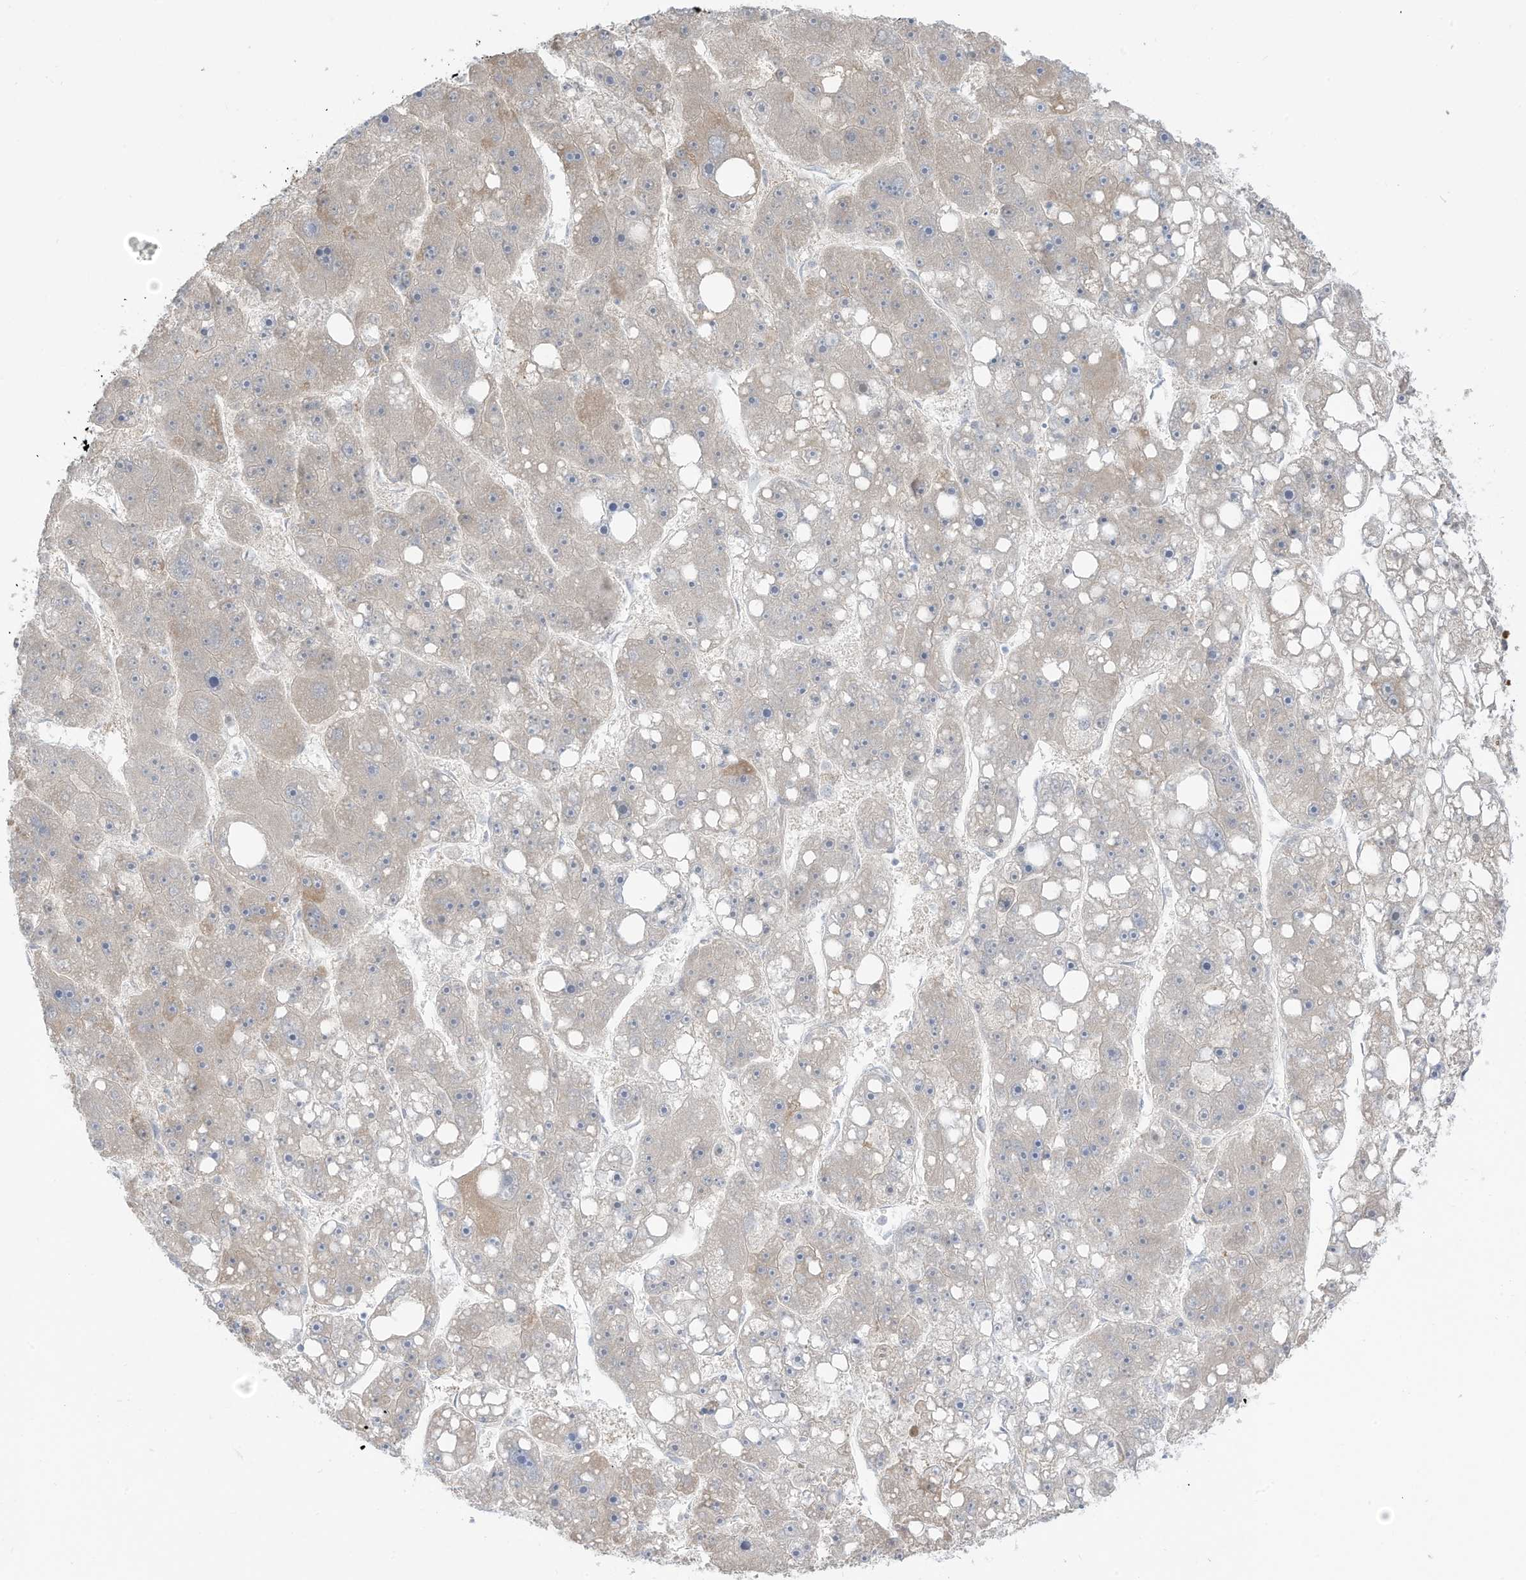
{"staining": {"intensity": "weak", "quantity": "<25%", "location": "cytoplasmic/membranous"}, "tissue": "liver cancer", "cell_type": "Tumor cells", "image_type": "cancer", "snomed": [{"axis": "morphology", "description": "Carcinoma, Hepatocellular, NOS"}, {"axis": "topography", "description": "Liver"}], "caption": "A high-resolution photomicrograph shows immunohistochemistry staining of hepatocellular carcinoma (liver), which demonstrates no significant positivity in tumor cells.", "gene": "OGT", "patient": {"sex": "female", "age": 61}}